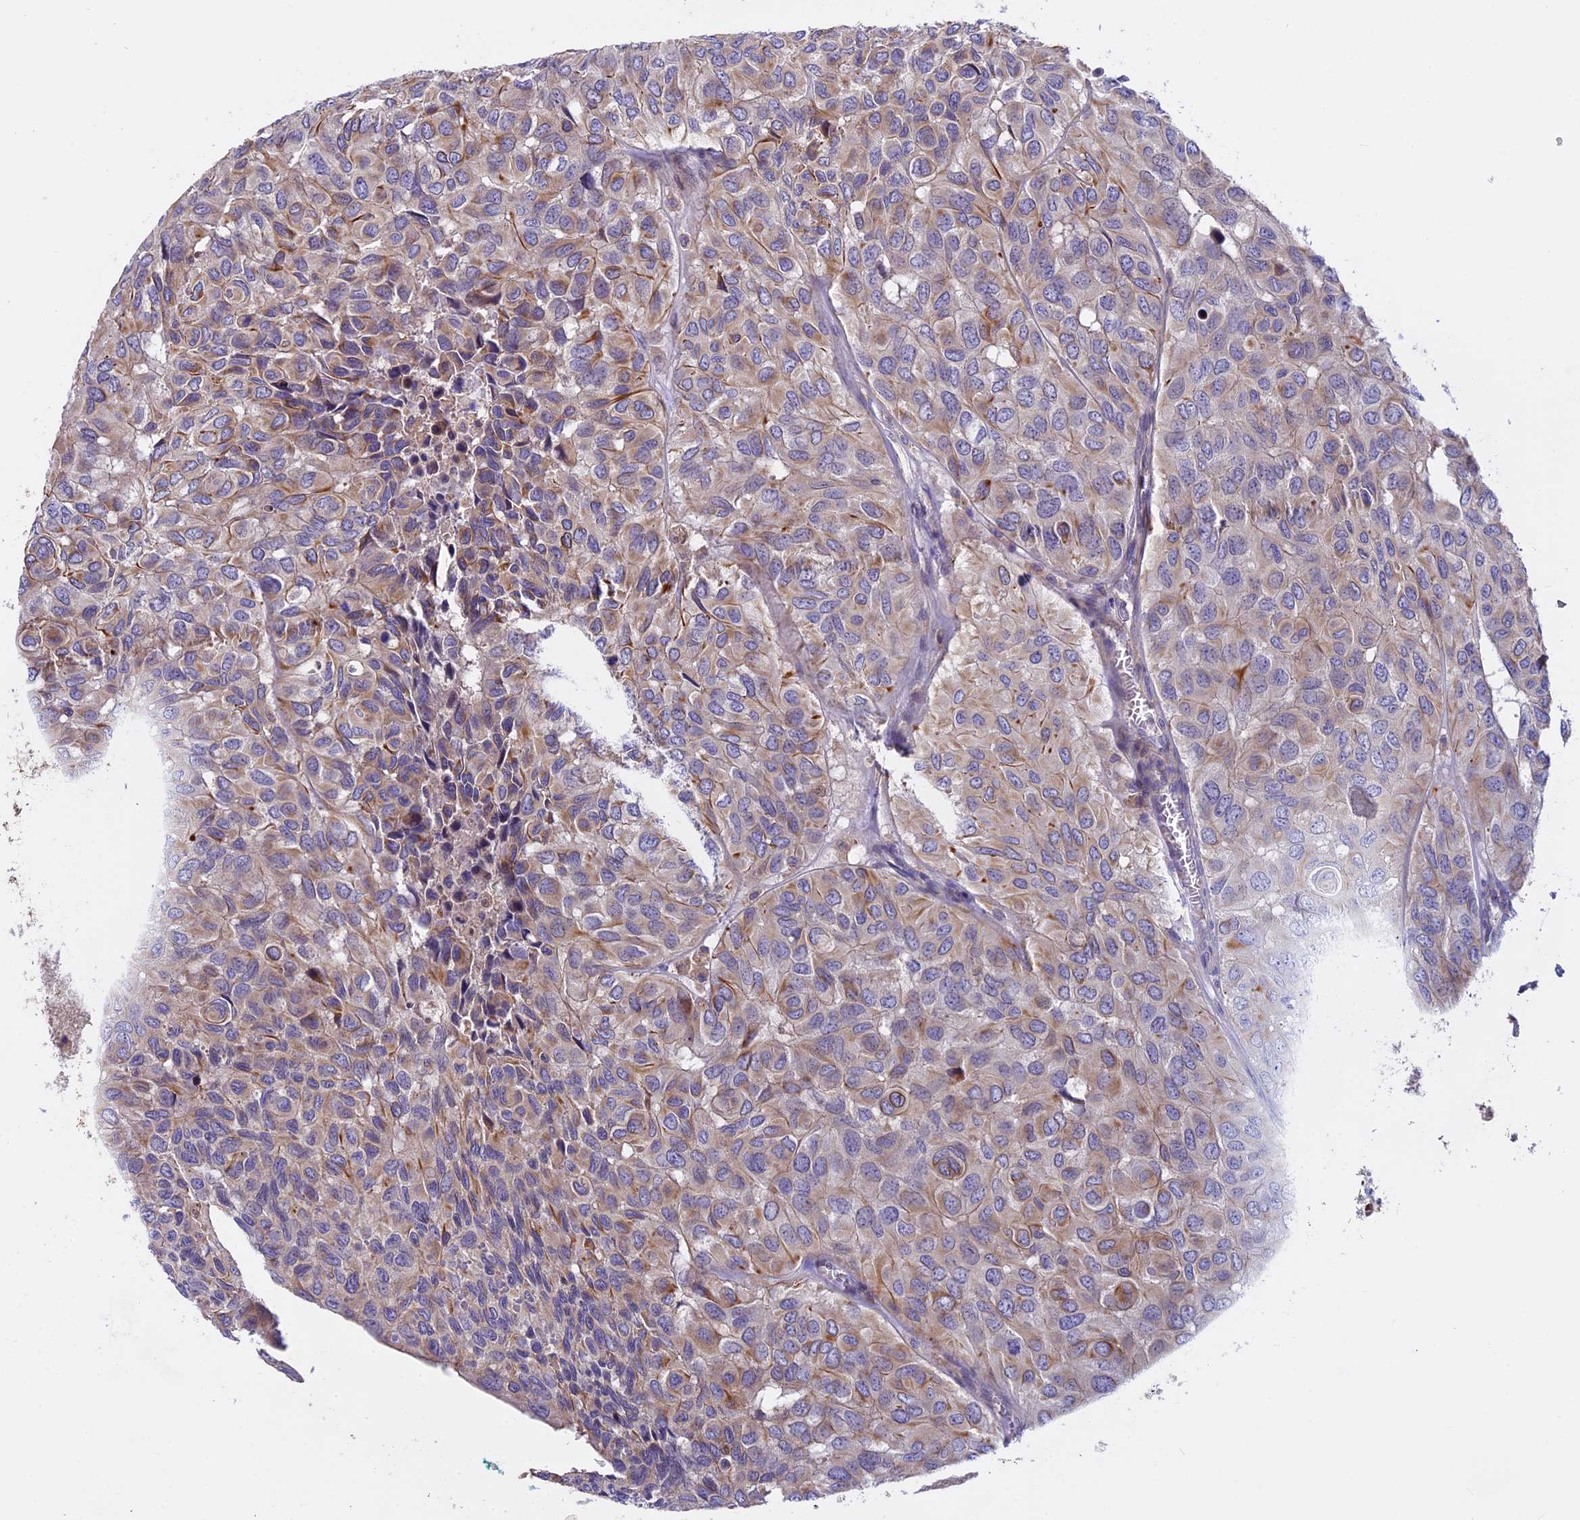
{"staining": {"intensity": "moderate", "quantity": "<25%", "location": "cytoplasmic/membranous"}, "tissue": "head and neck cancer", "cell_type": "Tumor cells", "image_type": "cancer", "snomed": [{"axis": "morphology", "description": "Adenocarcinoma, NOS"}, {"axis": "topography", "description": "Salivary gland, NOS"}, {"axis": "topography", "description": "Head-Neck"}], "caption": "Brown immunohistochemical staining in human head and neck adenocarcinoma shows moderate cytoplasmic/membranous positivity in about <25% of tumor cells.", "gene": "FAM98C", "patient": {"sex": "female", "age": 76}}